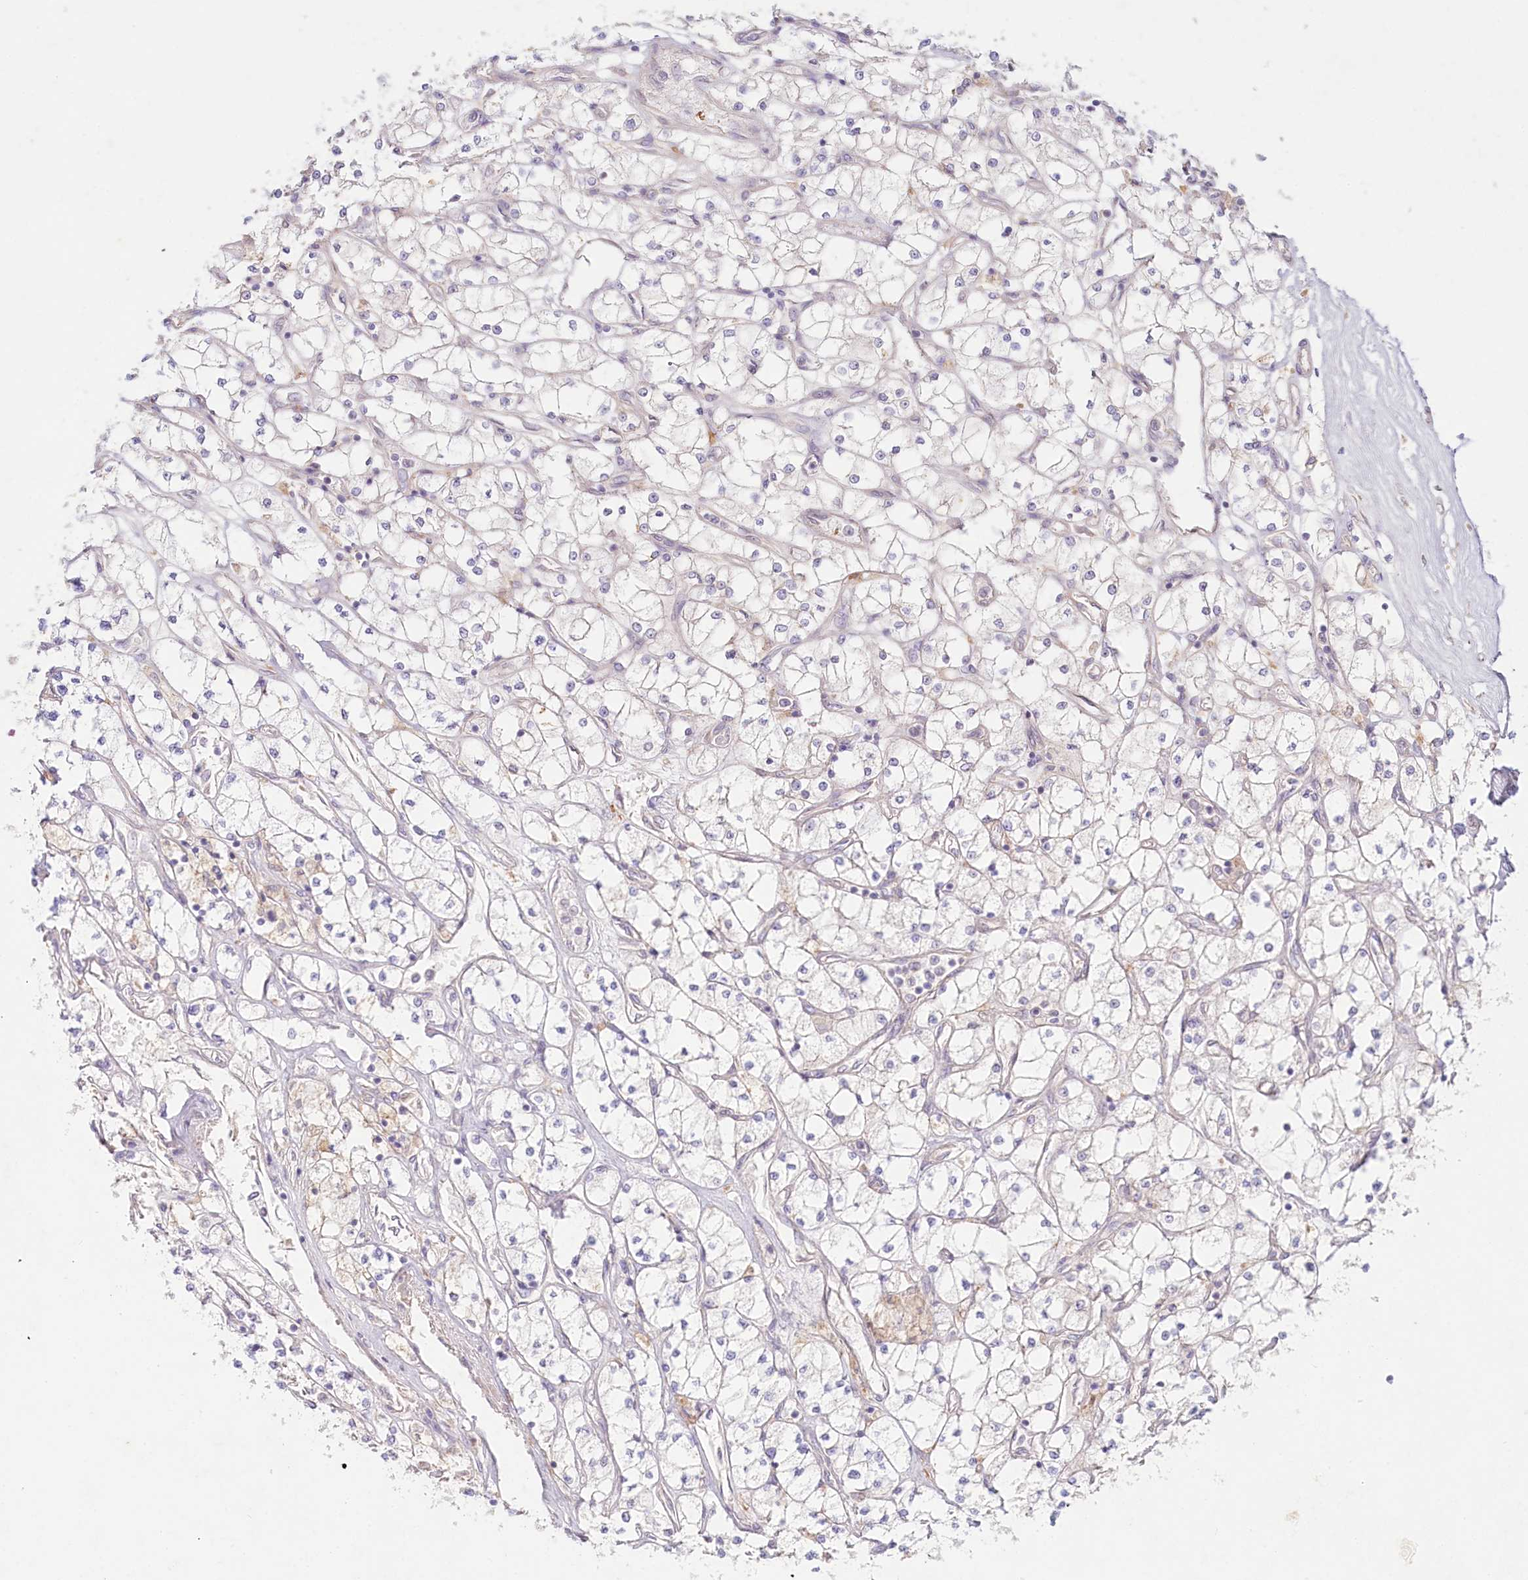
{"staining": {"intensity": "negative", "quantity": "none", "location": "none"}, "tissue": "renal cancer", "cell_type": "Tumor cells", "image_type": "cancer", "snomed": [{"axis": "morphology", "description": "Adenocarcinoma, NOS"}, {"axis": "topography", "description": "Kidney"}], "caption": "This photomicrograph is of renal cancer stained with immunohistochemistry (IHC) to label a protein in brown with the nuclei are counter-stained blue. There is no expression in tumor cells. The staining was performed using DAB (3,3'-diaminobenzidine) to visualize the protein expression in brown, while the nuclei were stained in blue with hematoxylin (Magnification: 20x).", "gene": "TNIP1", "patient": {"sex": "male", "age": 80}}